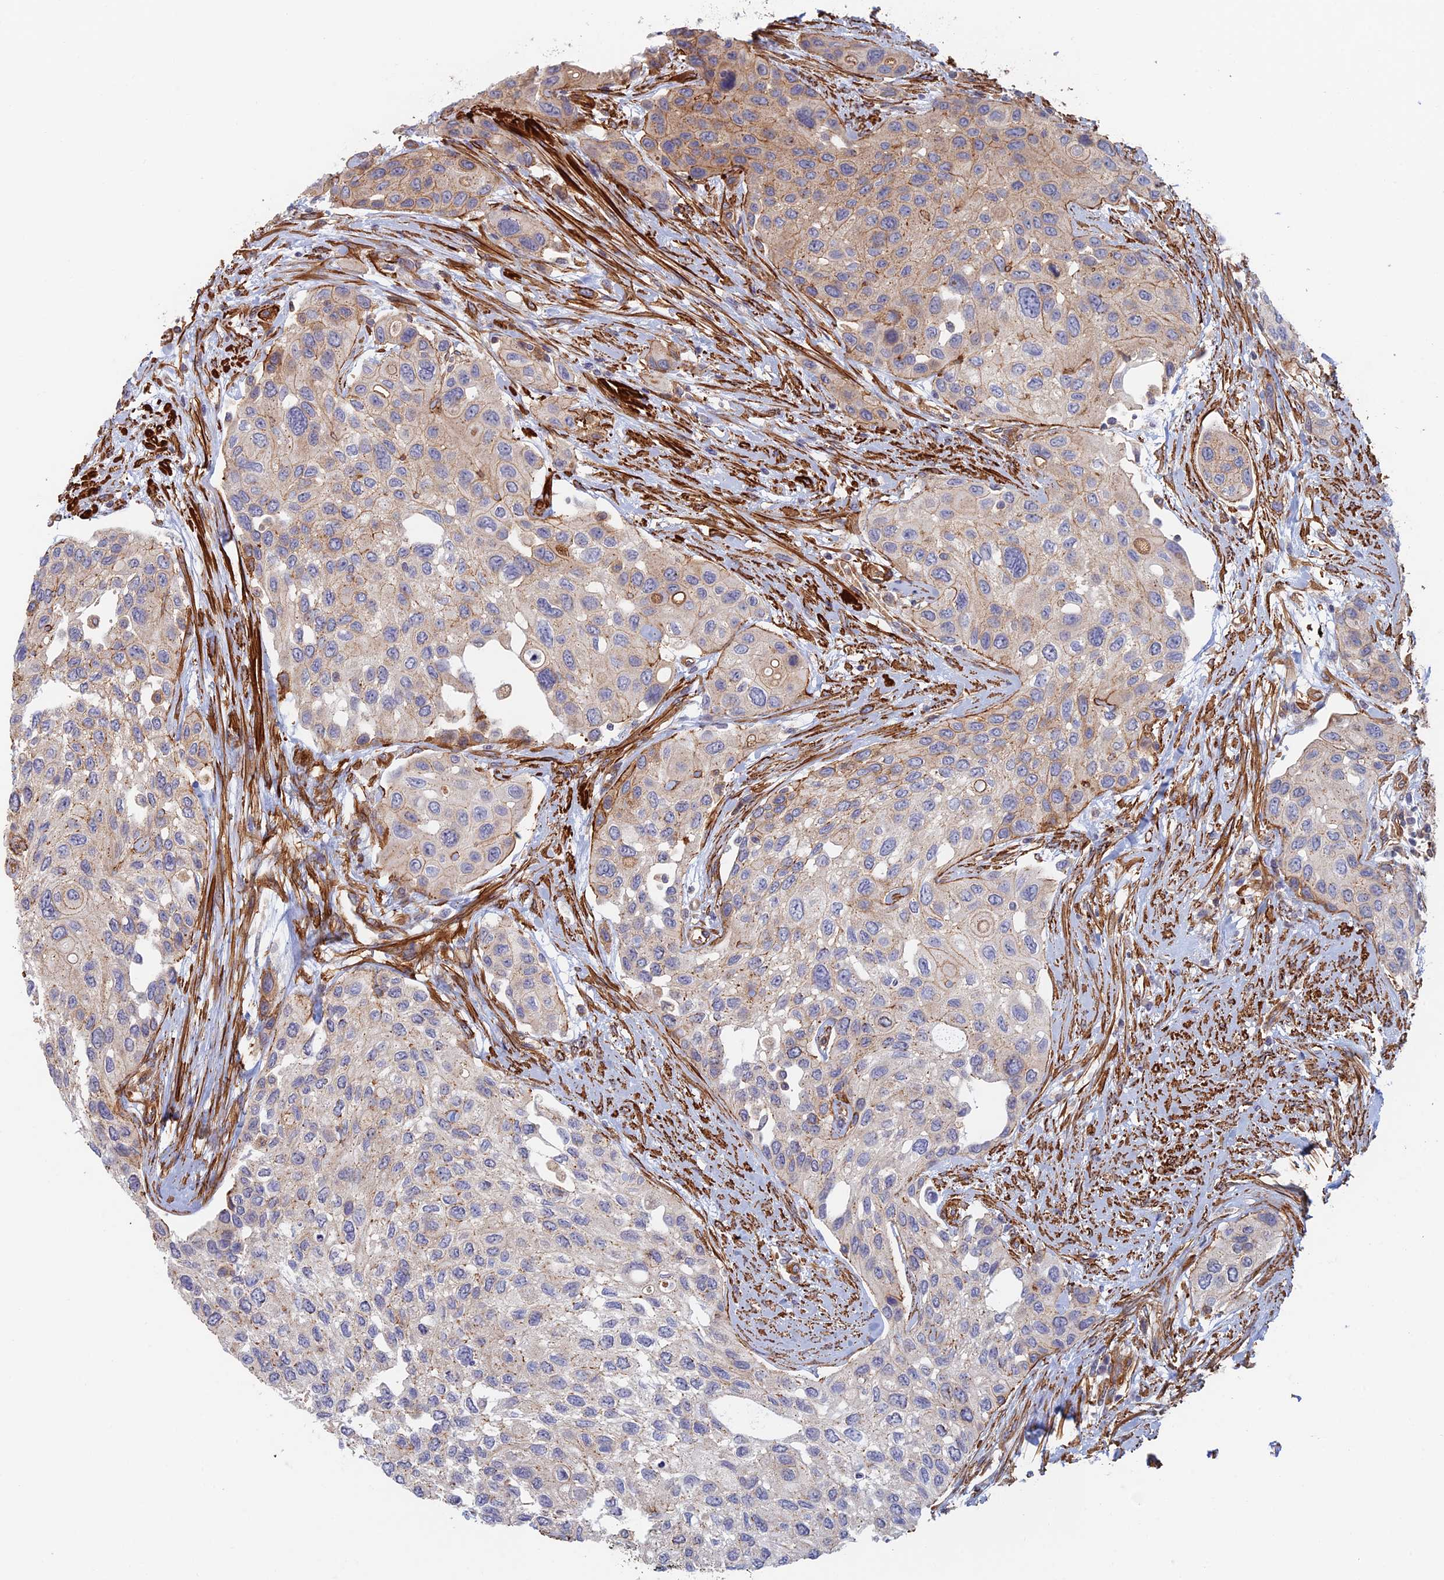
{"staining": {"intensity": "moderate", "quantity": "<25%", "location": "cytoplasmic/membranous"}, "tissue": "urothelial cancer", "cell_type": "Tumor cells", "image_type": "cancer", "snomed": [{"axis": "morphology", "description": "Normal tissue, NOS"}, {"axis": "morphology", "description": "Urothelial carcinoma, High grade"}, {"axis": "topography", "description": "Vascular tissue"}, {"axis": "topography", "description": "Urinary bladder"}], "caption": "Immunohistochemical staining of human high-grade urothelial carcinoma reveals low levels of moderate cytoplasmic/membranous protein positivity in about <25% of tumor cells.", "gene": "PAK4", "patient": {"sex": "female", "age": 56}}